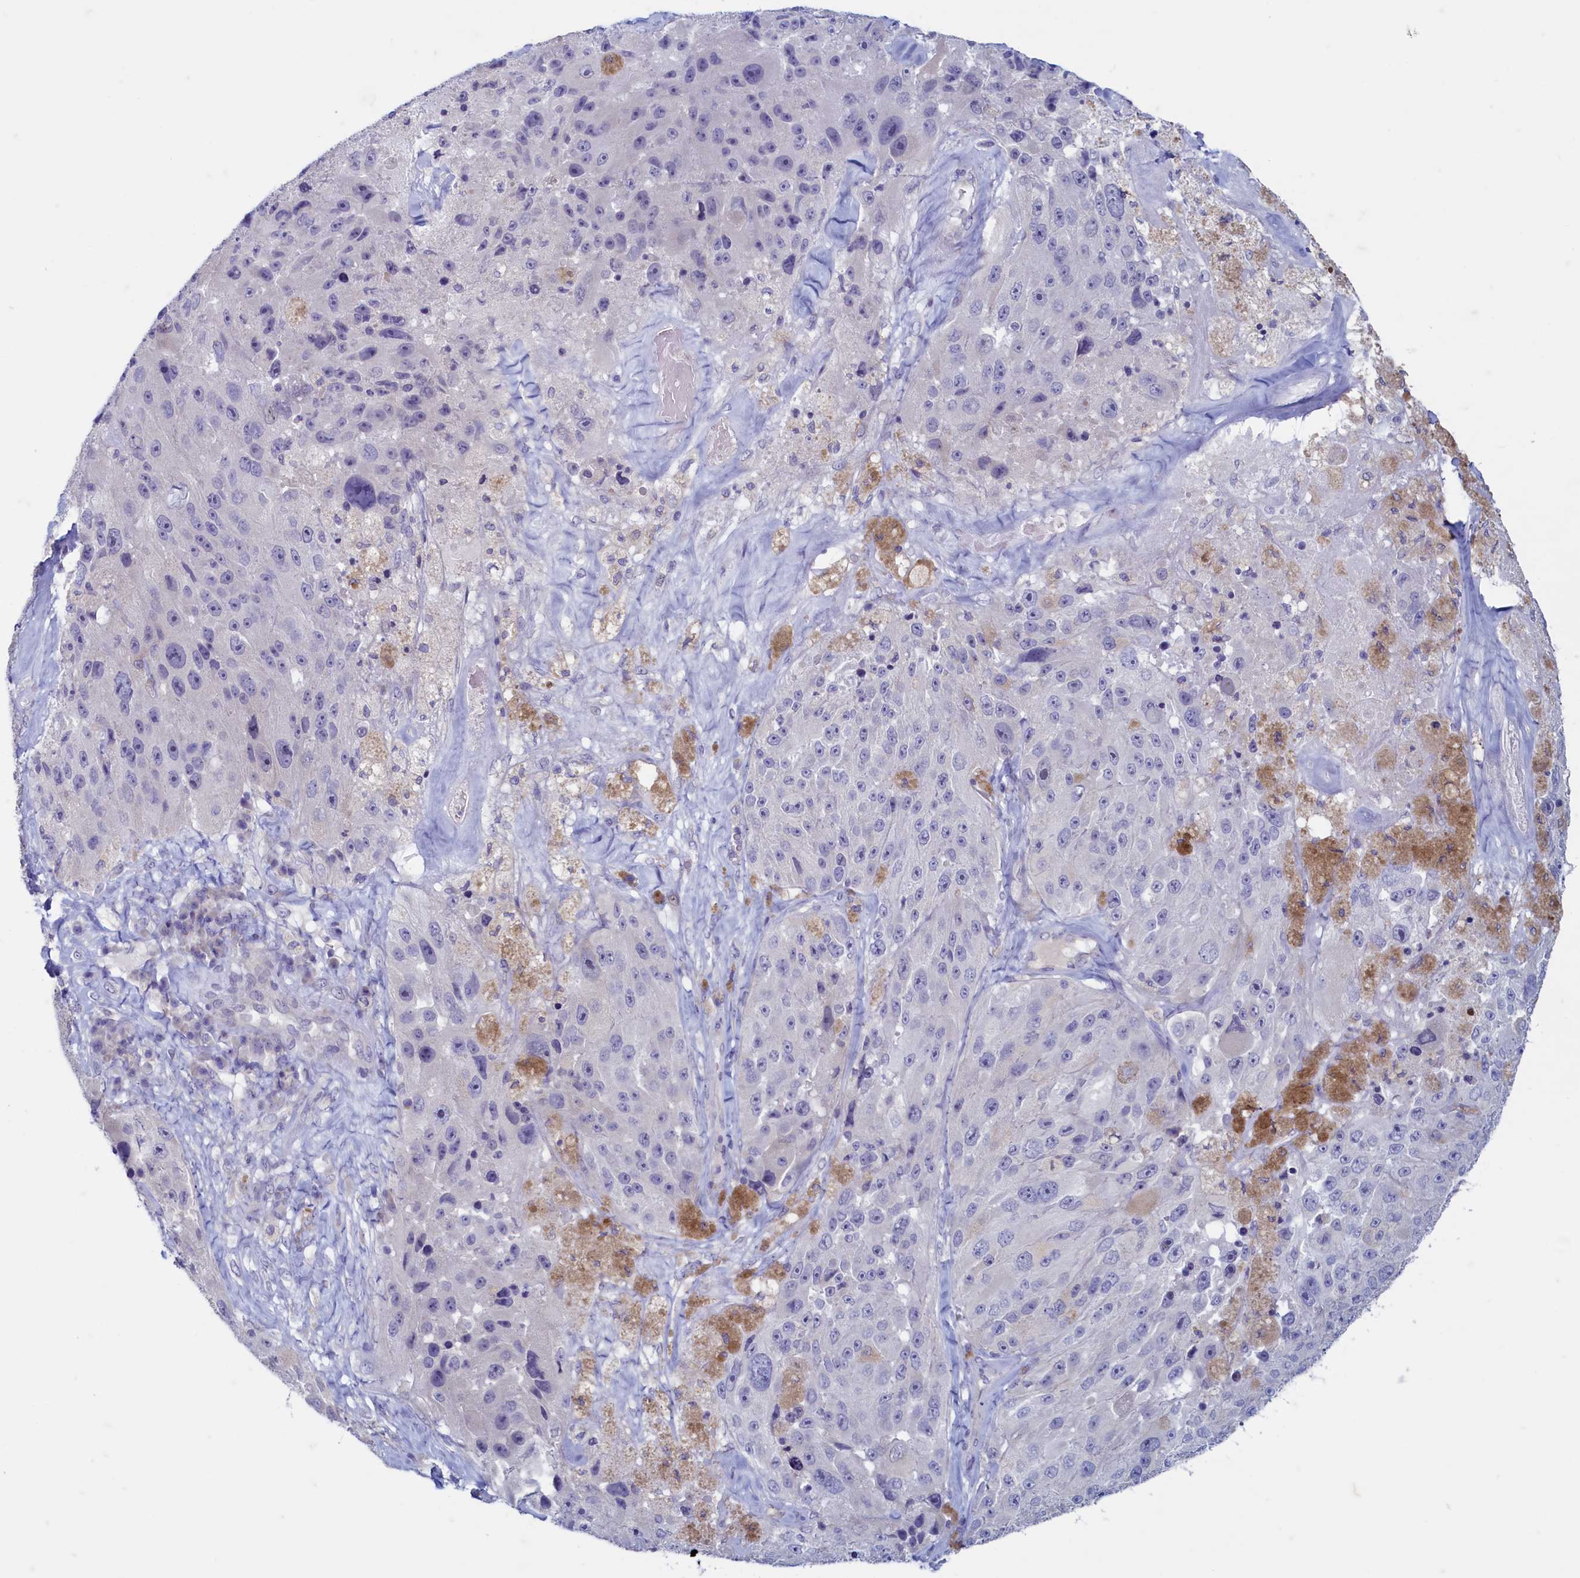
{"staining": {"intensity": "negative", "quantity": "none", "location": "none"}, "tissue": "melanoma", "cell_type": "Tumor cells", "image_type": "cancer", "snomed": [{"axis": "morphology", "description": "Malignant melanoma, Metastatic site"}, {"axis": "topography", "description": "Lymph node"}], "caption": "DAB (3,3'-diaminobenzidine) immunohistochemical staining of melanoma demonstrates no significant positivity in tumor cells.", "gene": "MAP1LC3A", "patient": {"sex": "male", "age": 62}}